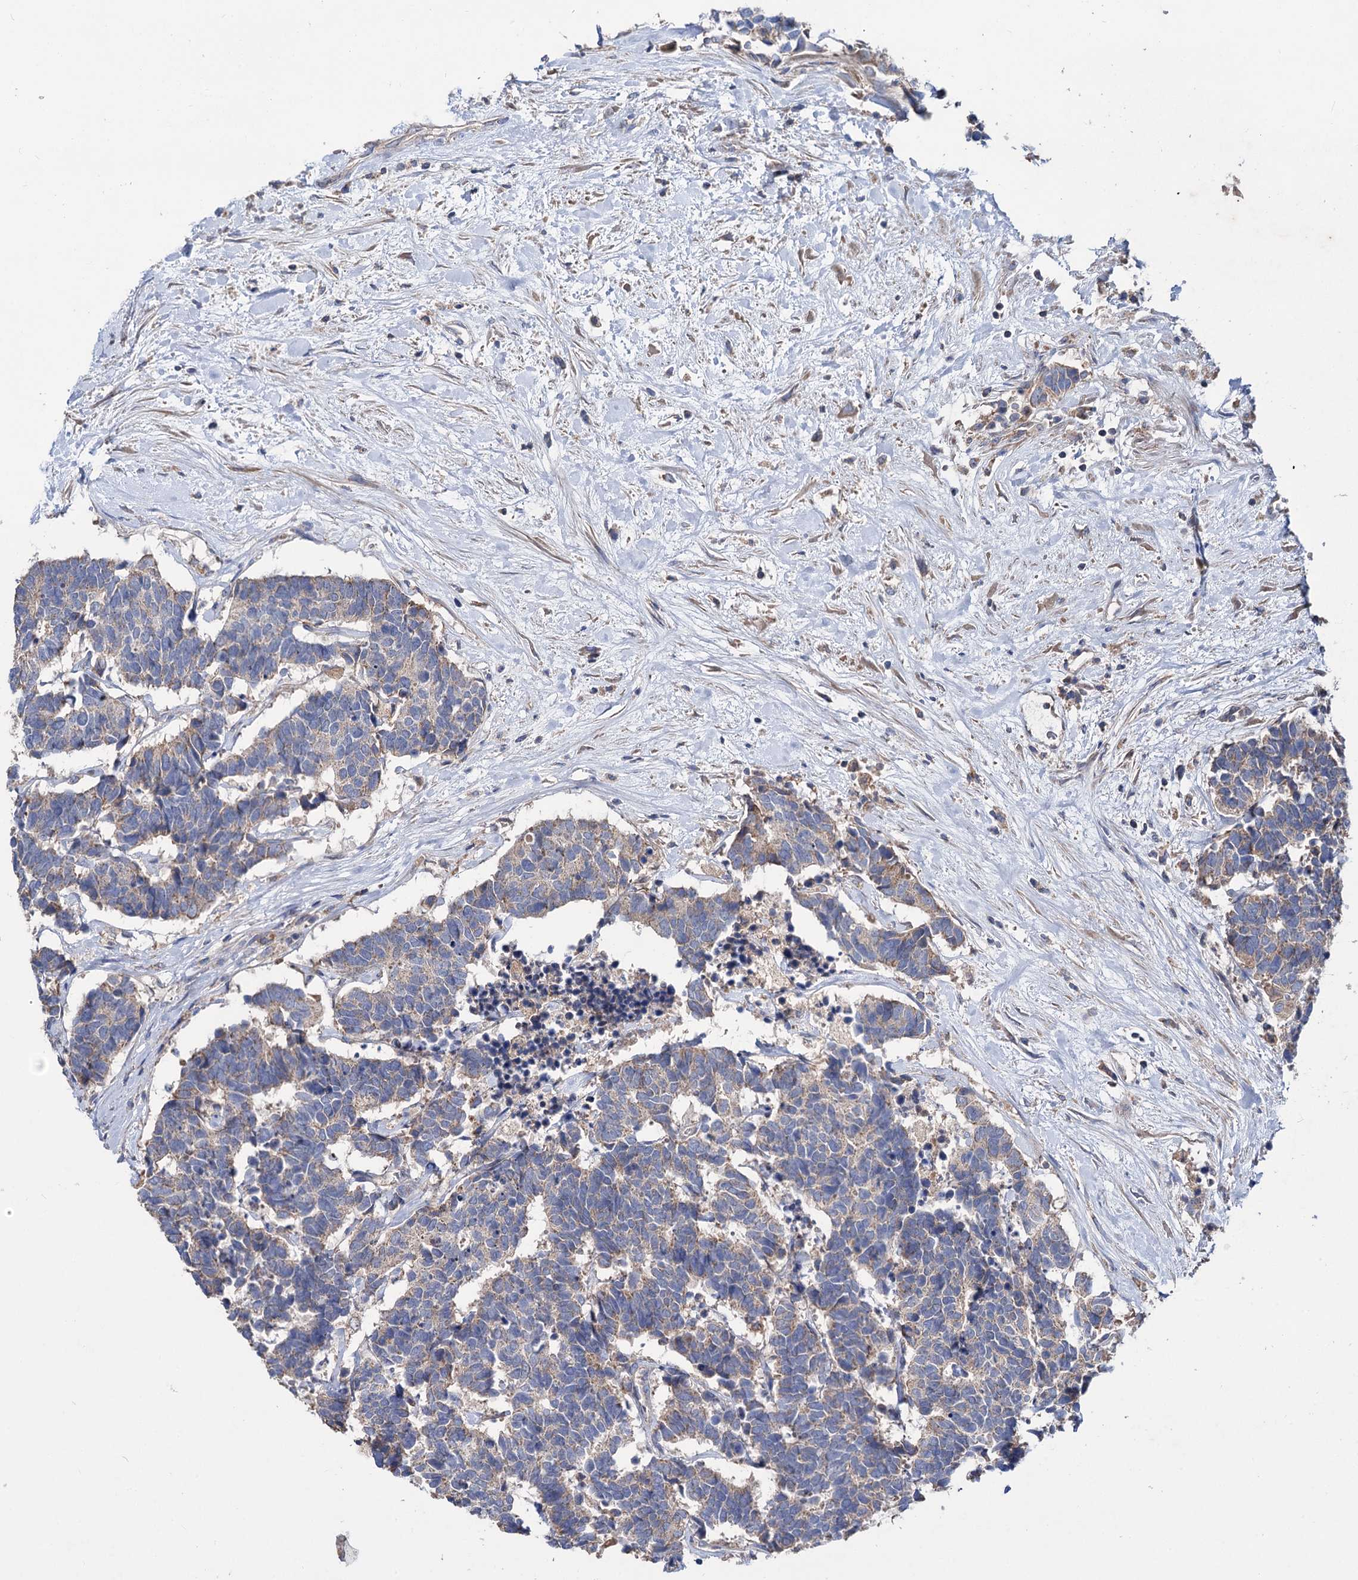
{"staining": {"intensity": "weak", "quantity": "25%-75%", "location": "cytoplasmic/membranous"}, "tissue": "carcinoid", "cell_type": "Tumor cells", "image_type": "cancer", "snomed": [{"axis": "morphology", "description": "Carcinoma, NOS"}, {"axis": "morphology", "description": "Carcinoid, malignant, NOS"}, {"axis": "topography", "description": "Urinary bladder"}], "caption": "Carcinoid (malignant) tissue displays weak cytoplasmic/membranous staining in about 25%-75% of tumor cells, visualized by immunohistochemistry. The staining was performed using DAB (3,3'-diaminobenzidine) to visualize the protein expression in brown, while the nuclei were stained in blue with hematoxylin (Magnification: 20x).", "gene": "CLPB", "patient": {"sex": "male", "age": 57}}